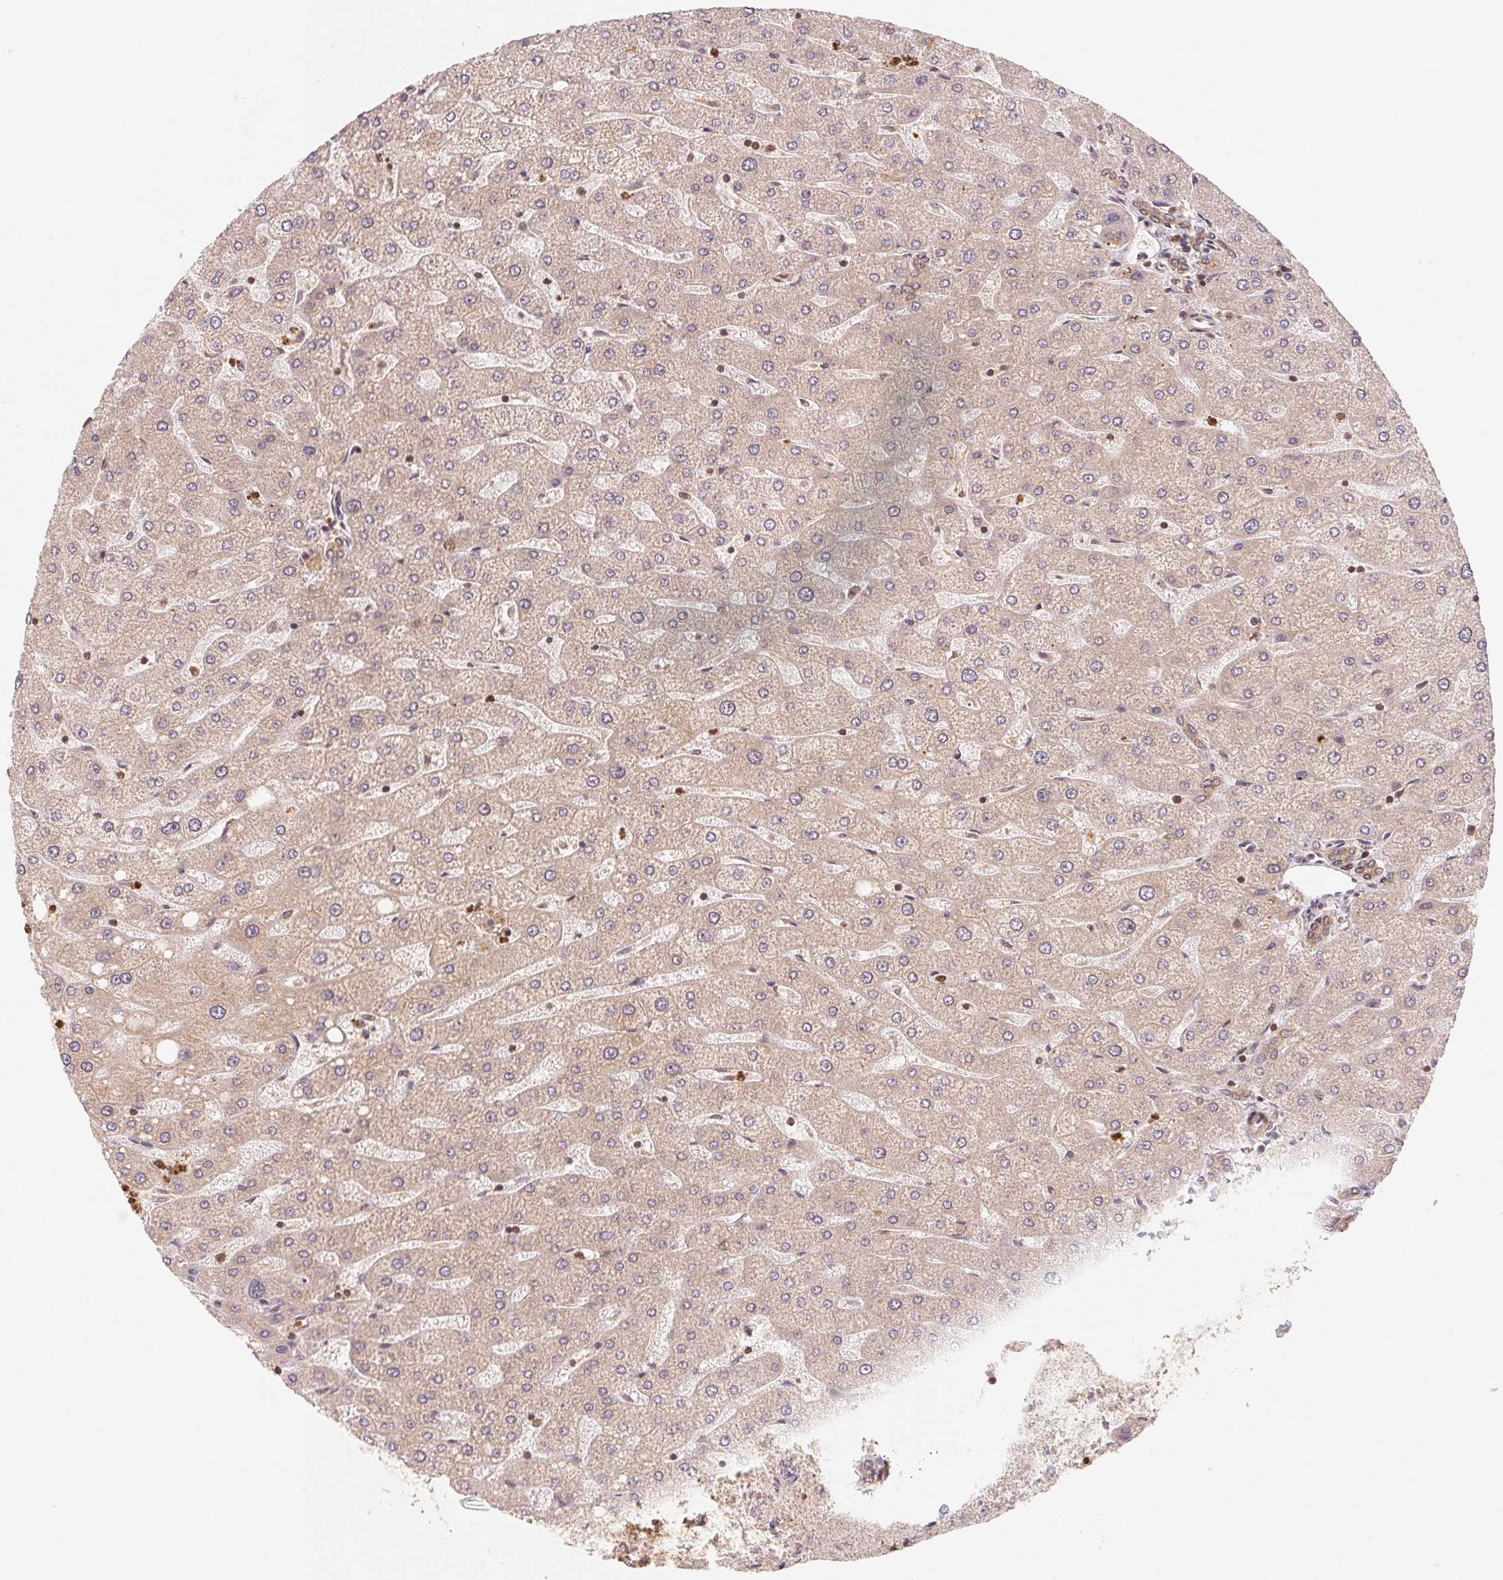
{"staining": {"intensity": "moderate", "quantity": "25%-75%", "location": "cytoplasmic/membranous"}, "tissue": "liver", "cell_type": "Cholangiocytes", "image_type": "normal", "snomed": [{"axis": "morphology", "description": "Normal tissue, NOS"}, {"axis": "topography", "description": "Liver"}], "caption": "High-magnification brightfield microscopy of normal liver stained with DAB (3,3'-diaminobenzidine) (brown) and counterstained with hematoxylin (blue). cholangiocytes exhibit moderate cytoplasmic/membranous staining is appreciated in about25%-75% of cells.", "gene": "CCDC102B", "patient": {"sex": "male", "age": 67}}